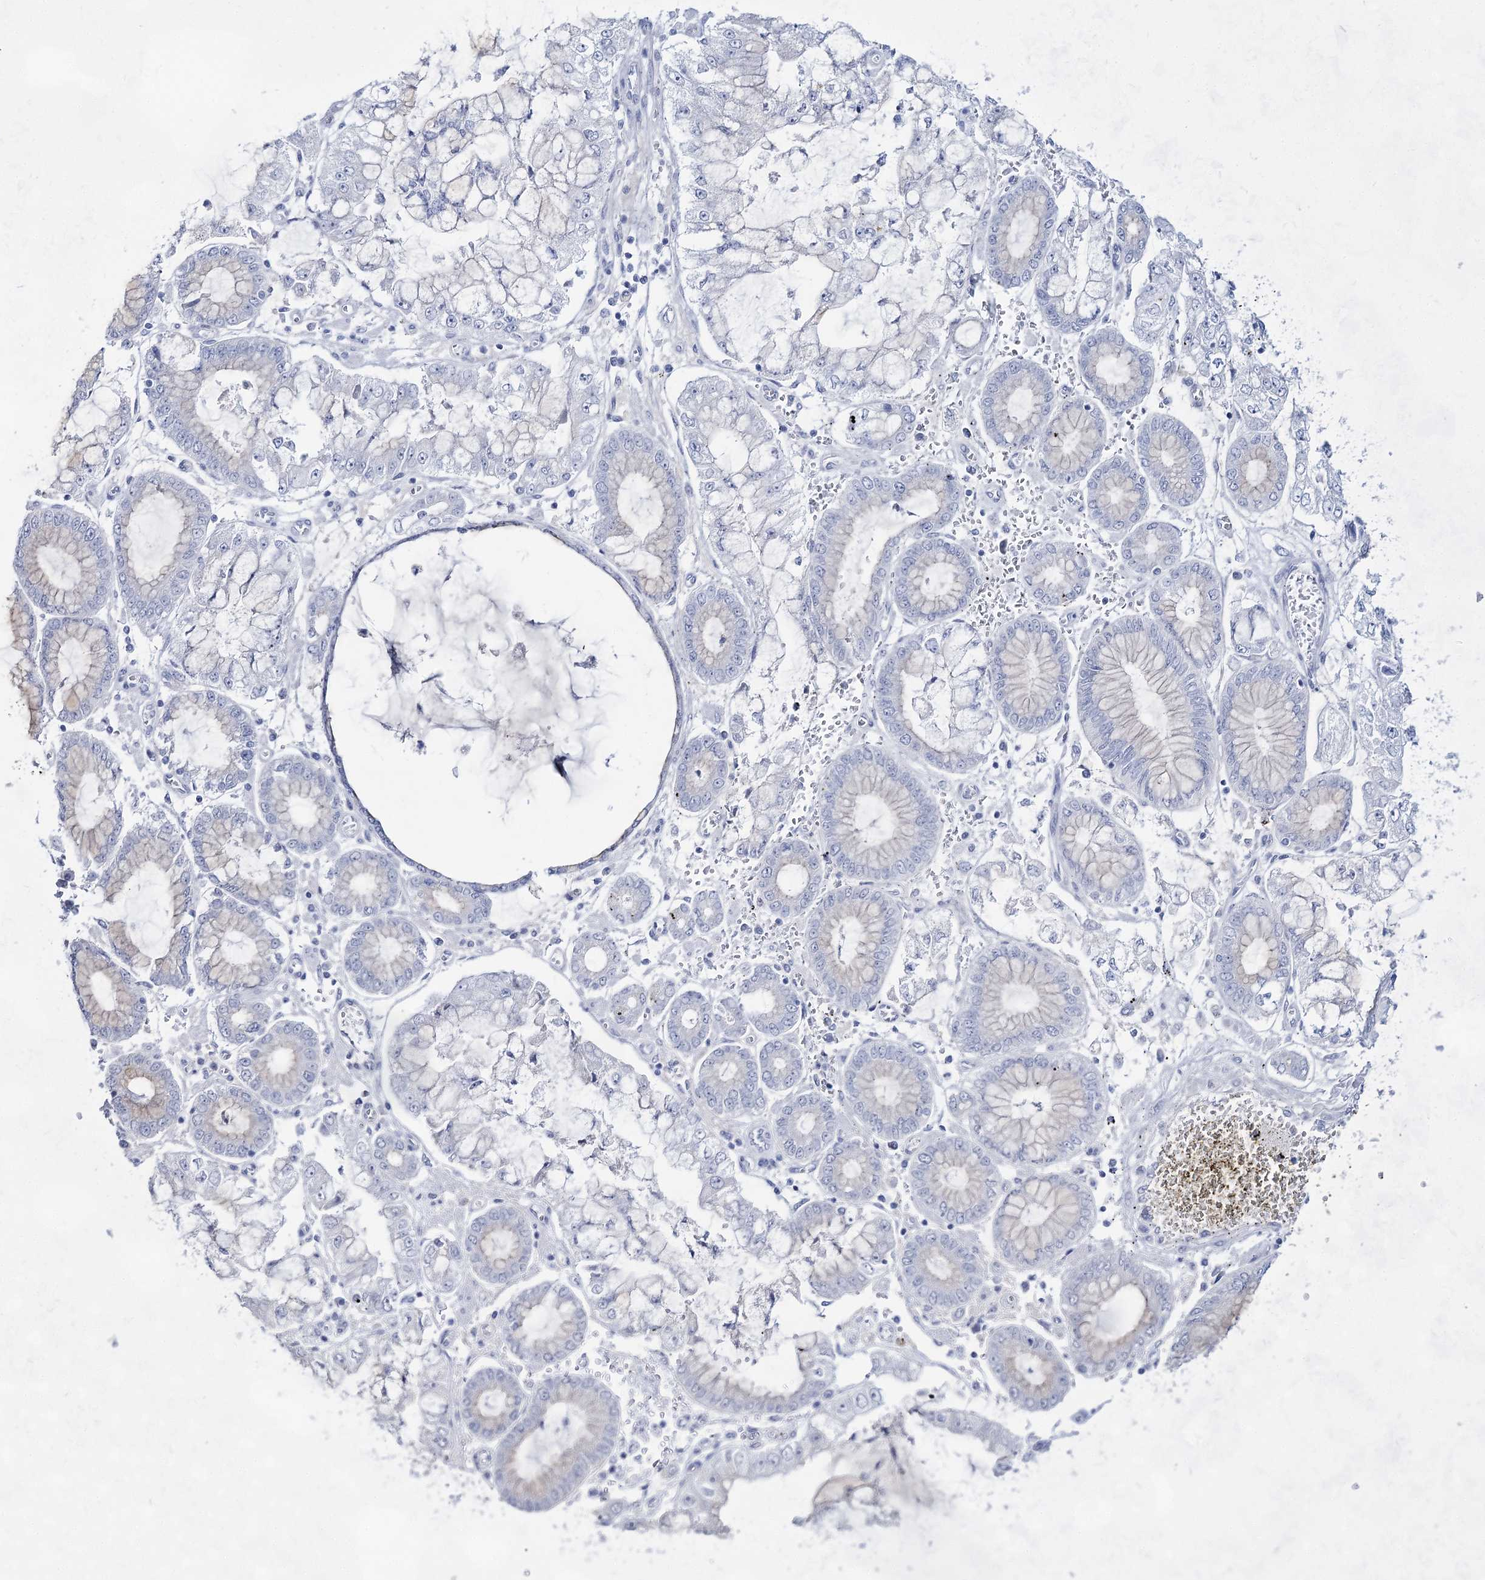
{"staining": {"intensity": "negative", "quantity": "none", "location": "none"}, "tissue": "stomach cancer", "cell_type": "Tumor cells", "image_type": "cancer", "snomed": [{"axis": "morphology", "description": "Adenocarcinoma, NOS"}, {"axis": "topography", "description": "Stomach"}], "caption": "DAB (3,3'-diaminobenzidine) immunohistochemical staining of human adenocarcinoma (stomach) demonstrates no significant expression in tumor cells.", "gene": "BPHL", "patient": {"sex": "male", "age": 76}}